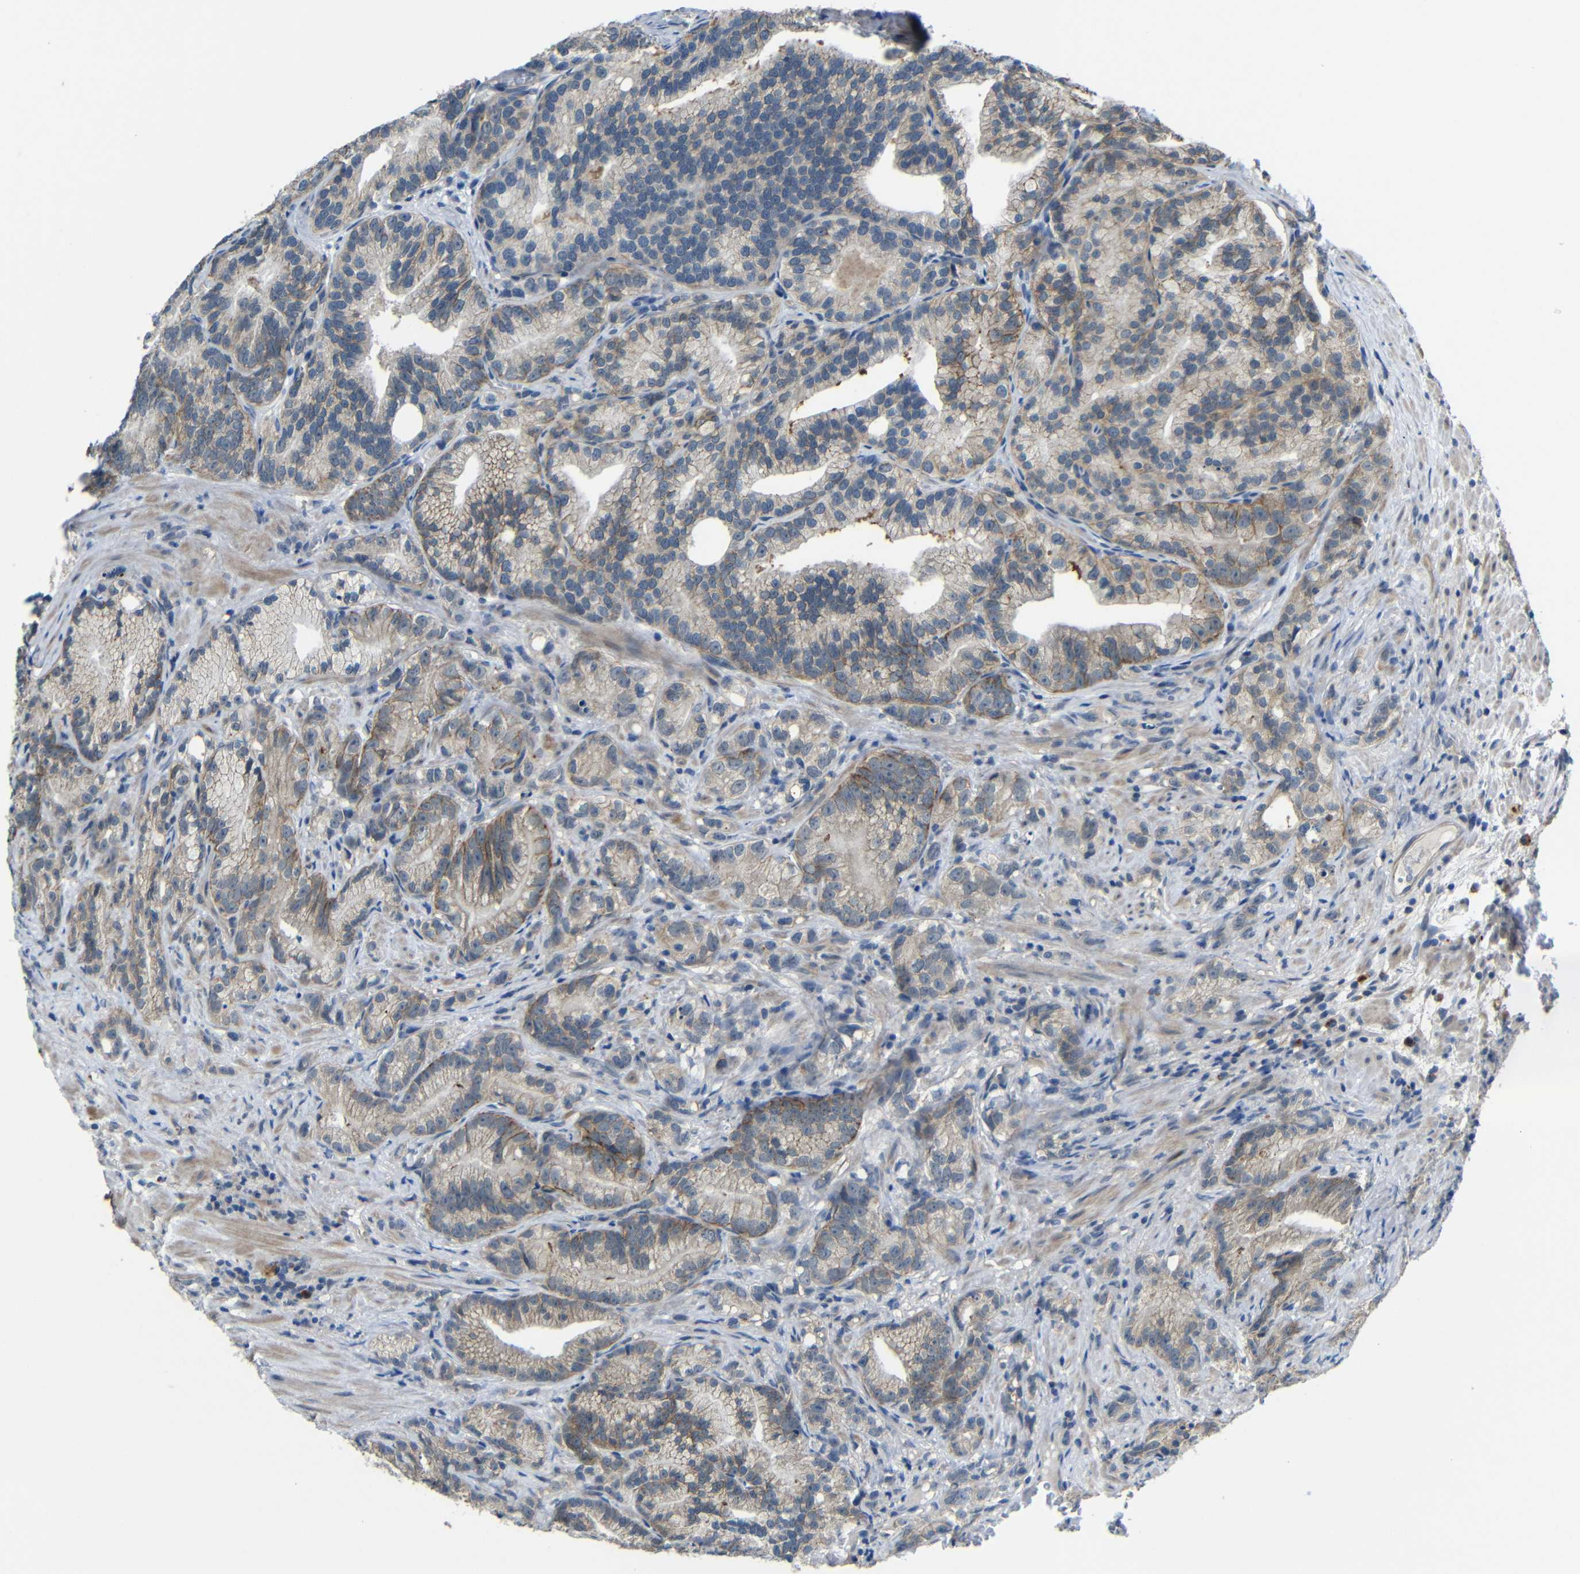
{"staining": {"intensity": "weak", "quantity": "25%-75%", "location": "cytoplasmic/membranous"}, "tissue": "prostate cancer", "cell_type": "Tumor cells", "image_type": "cancer", "snomed": [{"axis": "morphology", "description": "Adenocarcinoma, Low grade"}, {"axis": "topography", "description": "Prostate"}], "caption": "A photomicrograph of prostate cancer stained for a protein demonstrates weak cytoplasmic/membranous brown staining in tumor cells. The protein is stained brown, and the nuclei are stained in blue (DAB IHC with brightfield microscopy, high magnification).", "gene": "ZNF90", "patient": {"sex": "male", "age": 89}}